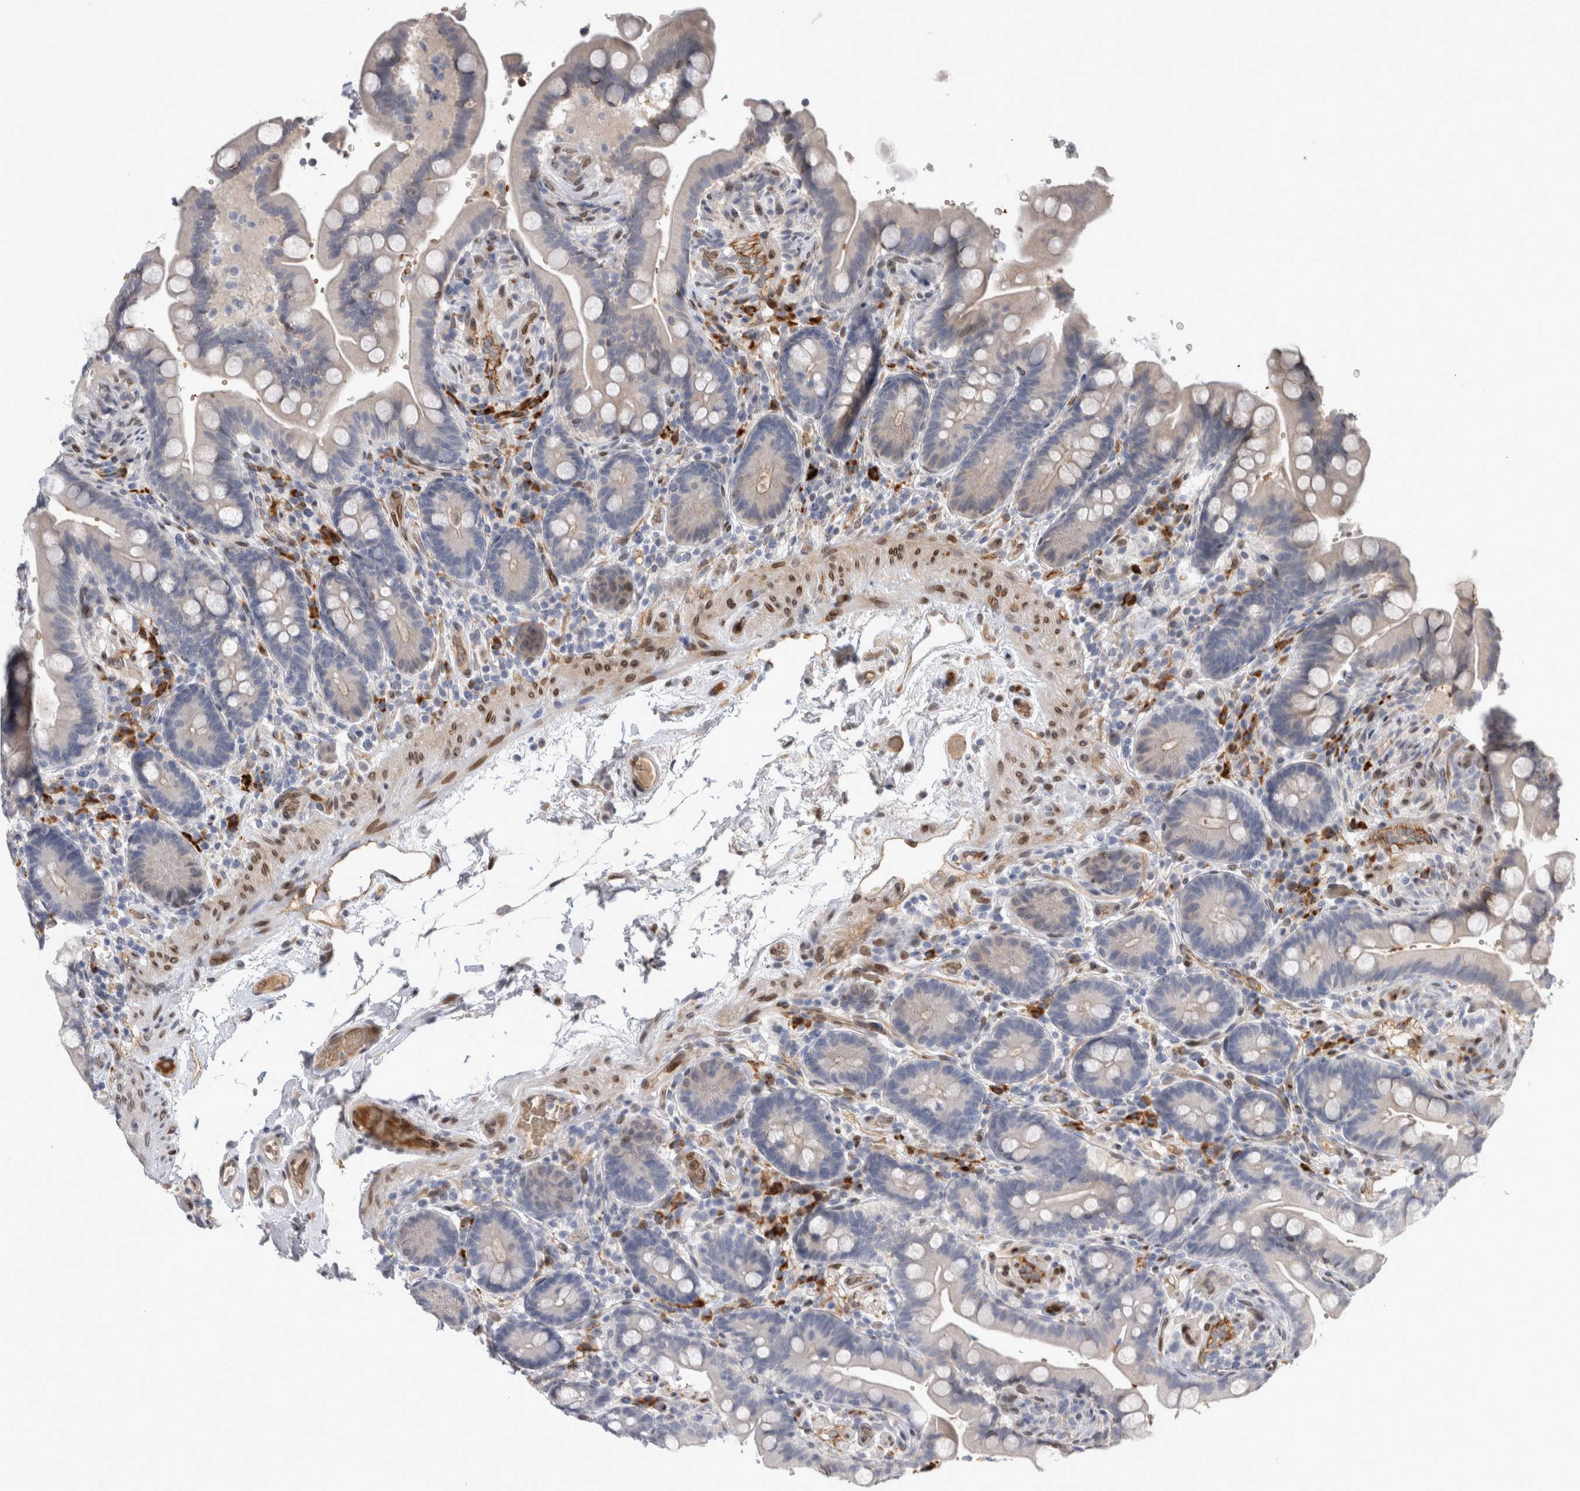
{"staining": {"intensity": "moderate", "quantity": "25%-75%", "location": "cytoplasmic/membranous"}, "tissue": "colon", "cell_type": "Endothelial cells", "image_type": "normal", "snomed": [{"axis": "morphology", "description": "Normal tissue, NOS"}, {"axis": "topography", "description": "Smooth muscle"}, {"axis": "topography", "description": "Colon"}], "caption": "Immunohistochemical staining of unremarkable human colon reveals moderate cytoplasmic/membranous protein expression in about 25%-75% of endothelial cells. Nuclei are stained in blue.", "gene": "DMTN", "patient": {"sex": "male", "age": 73}}